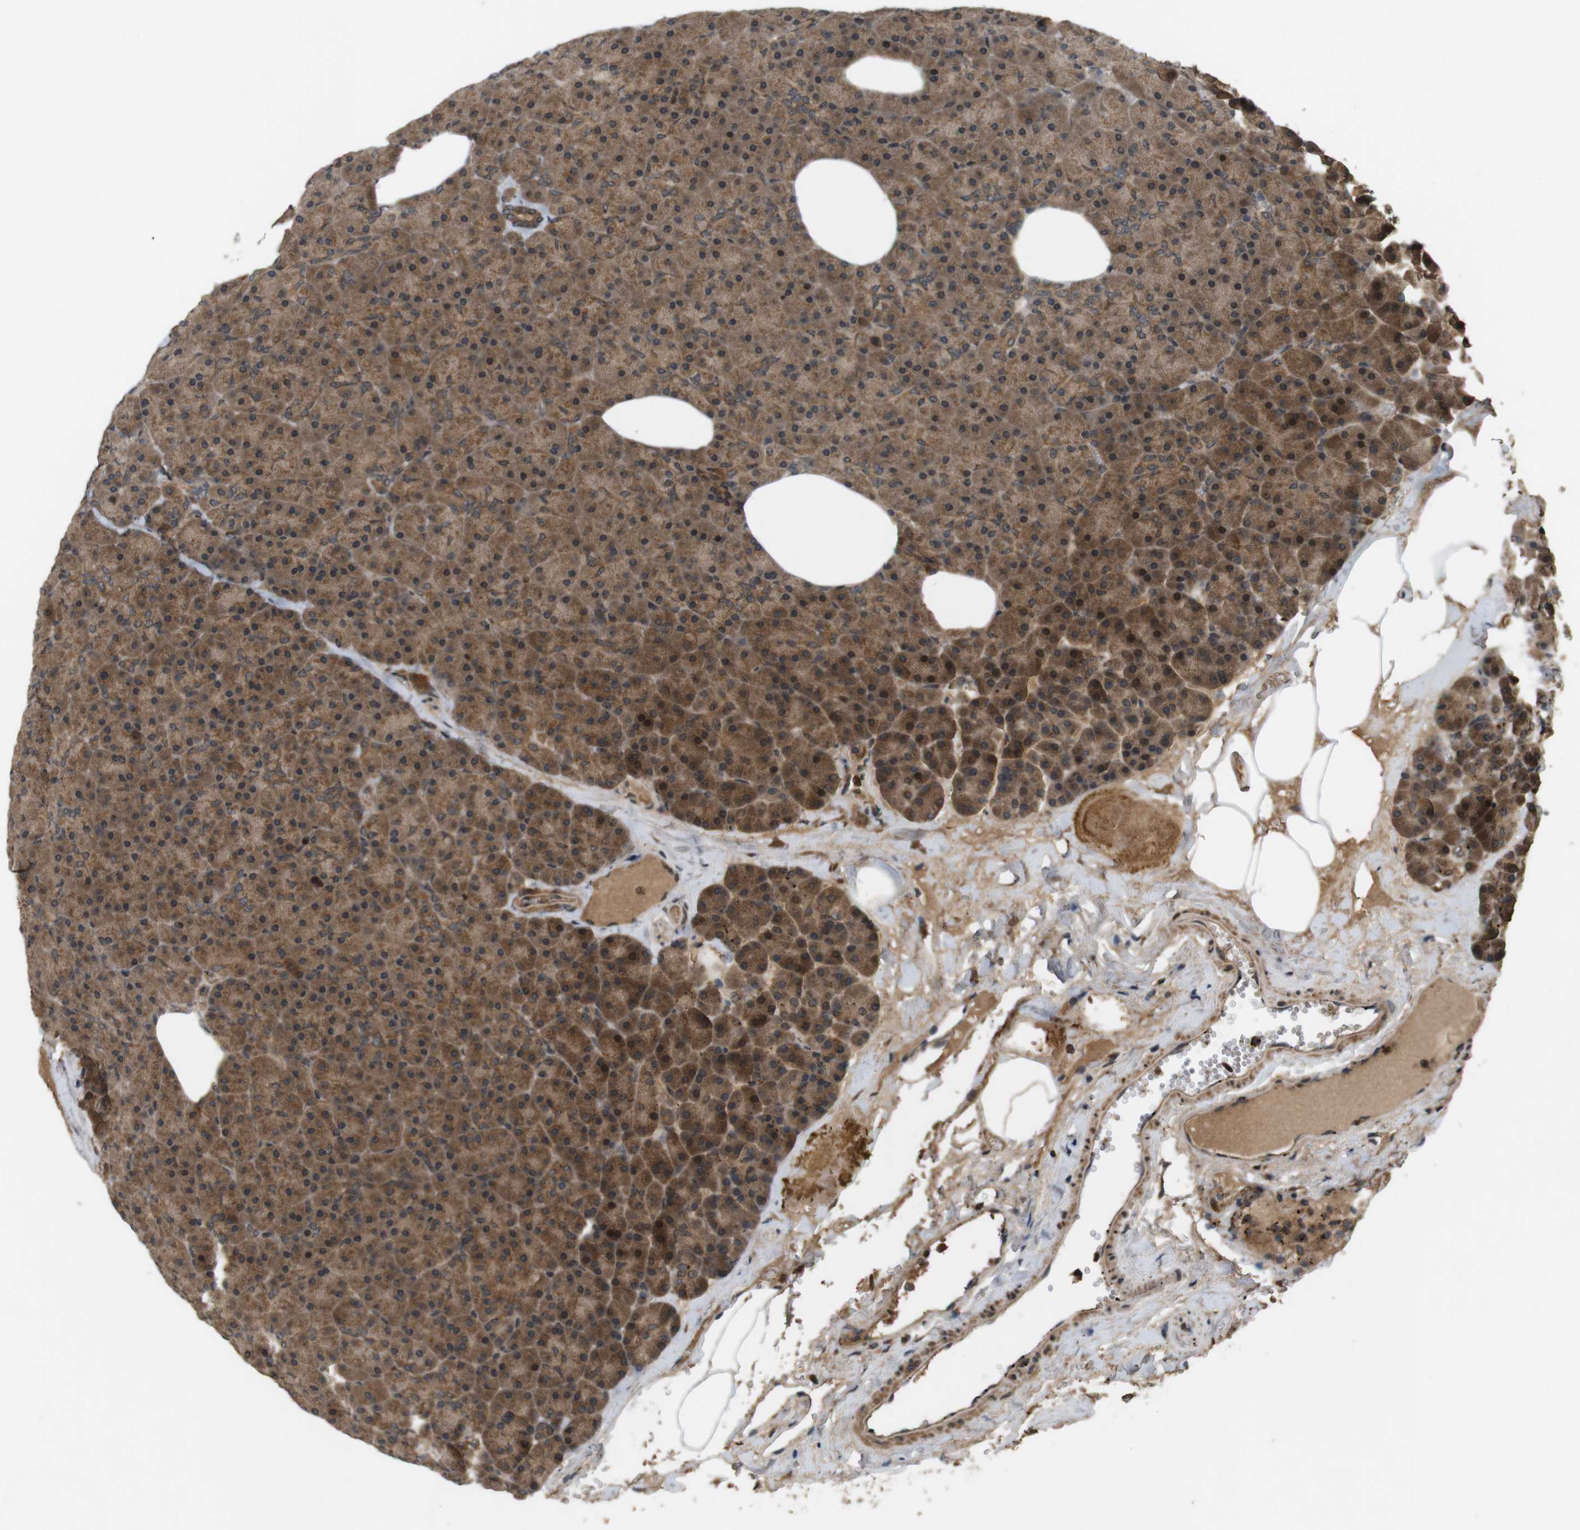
{"staining": {"intensity": "moderate", "quantity": ">75%", "location": "cytoplasmic/membranous"}, "tissue": "pancreas", "cell_type": "Exocrine glandular cells", "image_type": "normal", "snomed": [{"axis": "morphology", "description": "Normal tissue, NOS"}, {"axis": "topography", "description": "Pancreas"}], "caption": "Approximately >75% of exocrine glandular cells in normal human pancreas exhibit moderate cytoplasmic/membranous protein expression as visualized by brown immunohistochemical staining.", "gene": "NFKBIE", "patient": {"sex": "female", "age": 35}}